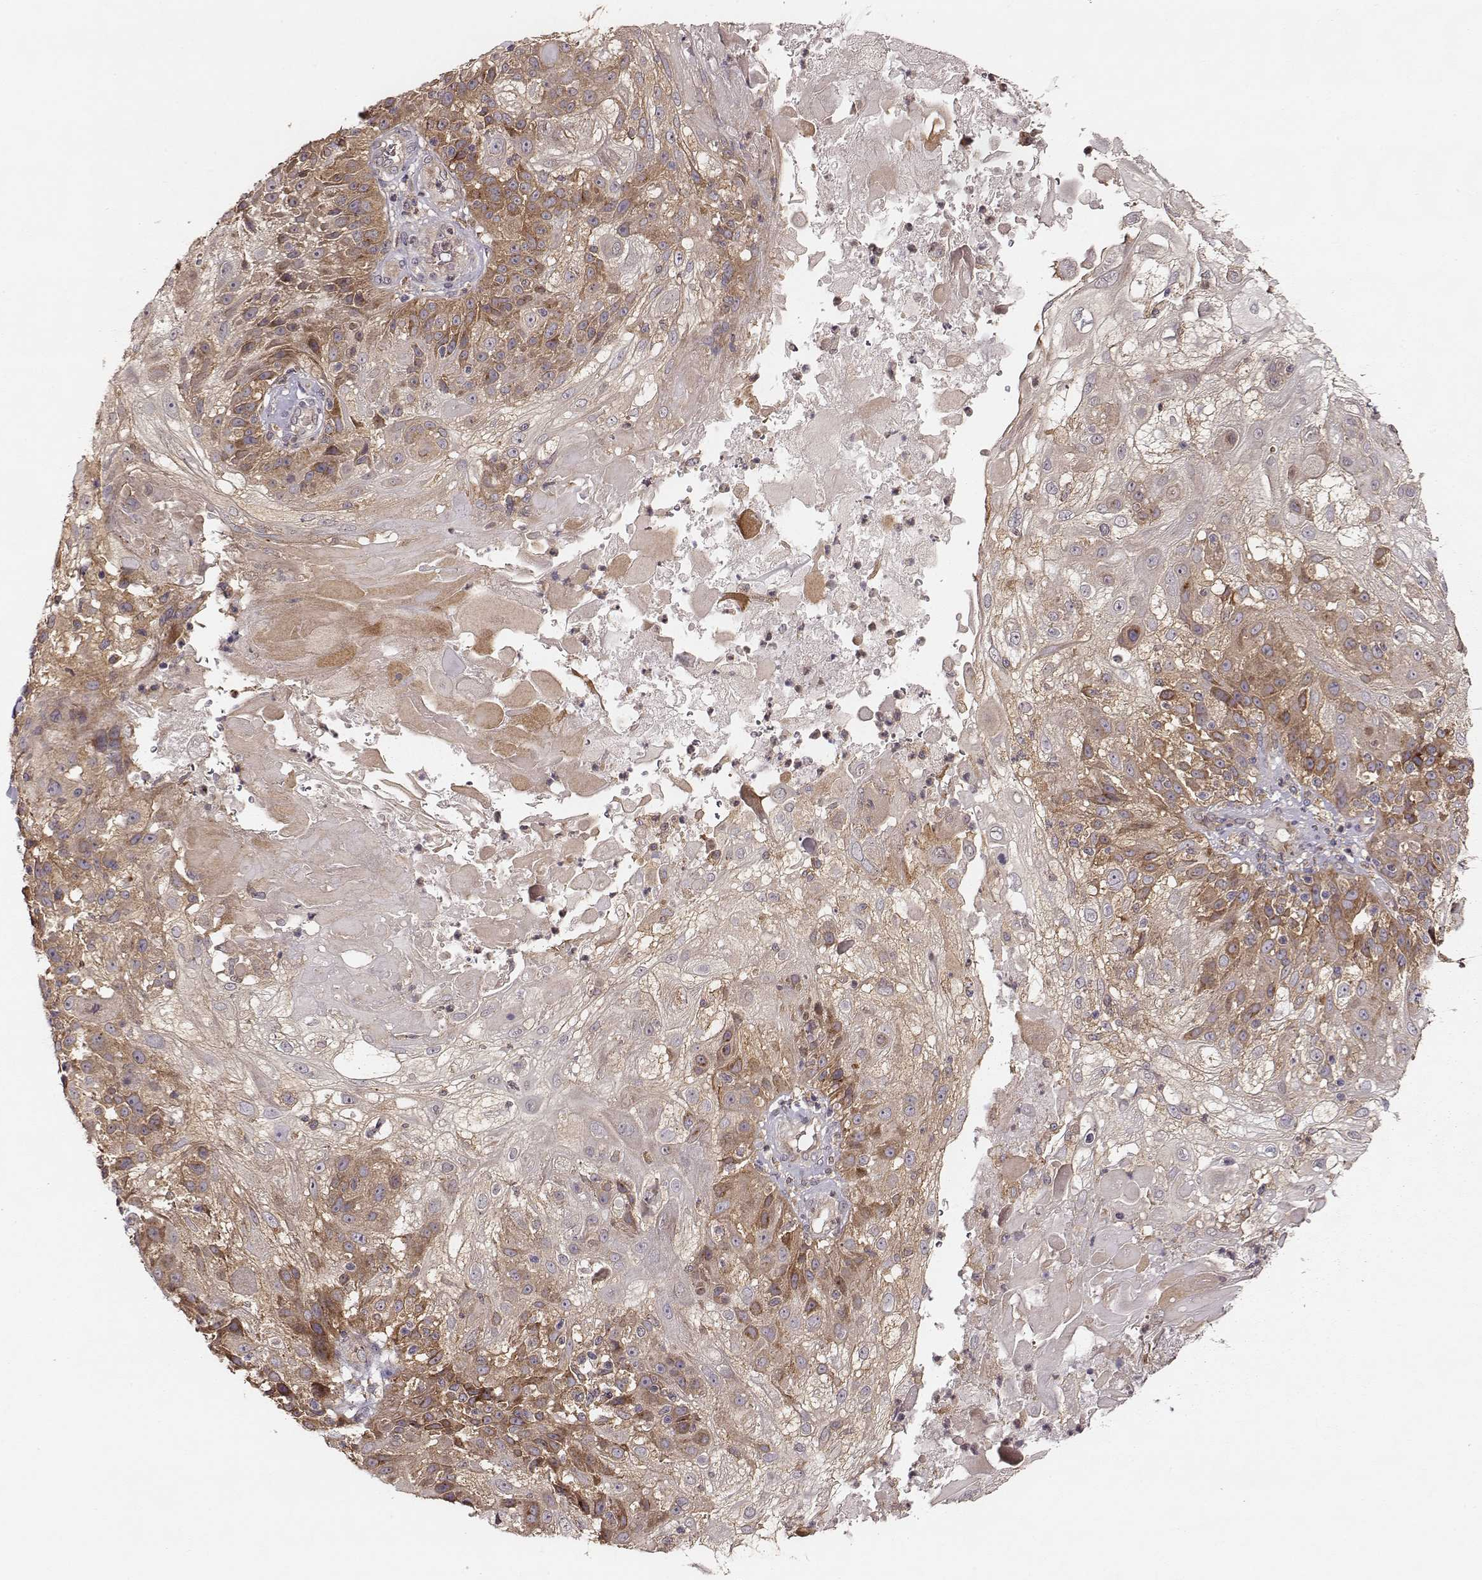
{"staining": {"intensity": "moderate", "quantity": ">75%", "location": "cytoplasmic/membranous"}, "tissue": "skin cancer", "cell_type": "Tumor cells", "image_type": "cancer", "snomed": [{"axis": "morphology", "description": "Normal tissue, NOS"}, {"axis": "morphology", "description": "Squamous cell carcinoma, NOS"}, {"axis": "topography", "description": "Skin"}], "caption": "A brown stain highlights moderate cytoplasmic/membranous staining of a protein in human skin squamous cell carcinoma tumor cells. The protein is stained brown, and the nuclei are stained in blue (DAB IHC with brightfield microscopy, high magnification).", "gene": "VPS26A", "patient": {"sex": "female", "age": 83}}